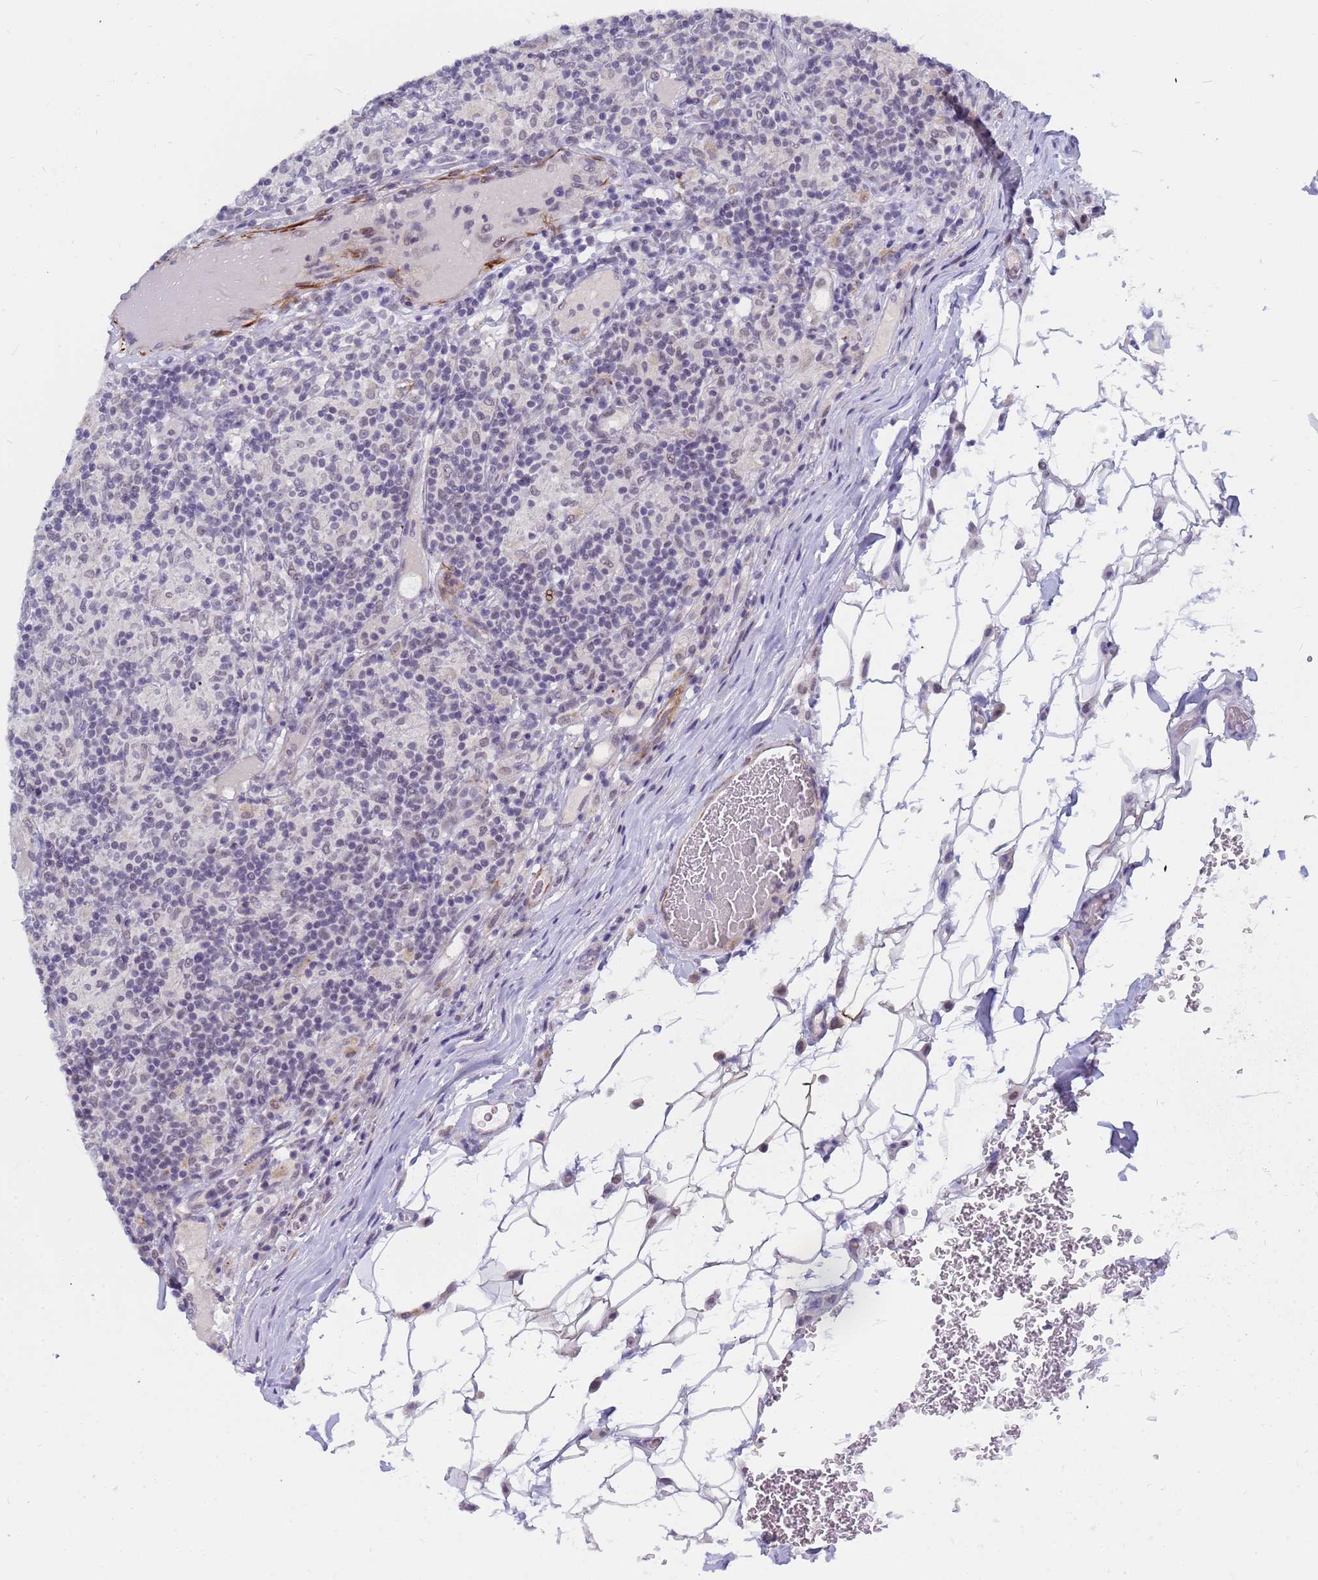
{"staining": {"intensity": "weak", "quantity": "<25%", "location": "cytoplasmic/membranous,nuclear"}, "tissue": "lymphoma", "cell_type": "Tumor cells", "image_type": "cancer", "snomed": [{"axis": "morphology", "description": "Hodgkin's disease, NOS"}, {"axis": "topography", "description": "Lymph node"}], "caption": "High magnification brightfield microscopy of Hodgkin's disease stained with DAB (3,3'-diaminobenzidine) (brown) and counterstained with hematoxylin (blue): tumor cells show no significant positivity.", "gene": "CXorf65", "patient": {"sex": "male", "age": 70}}